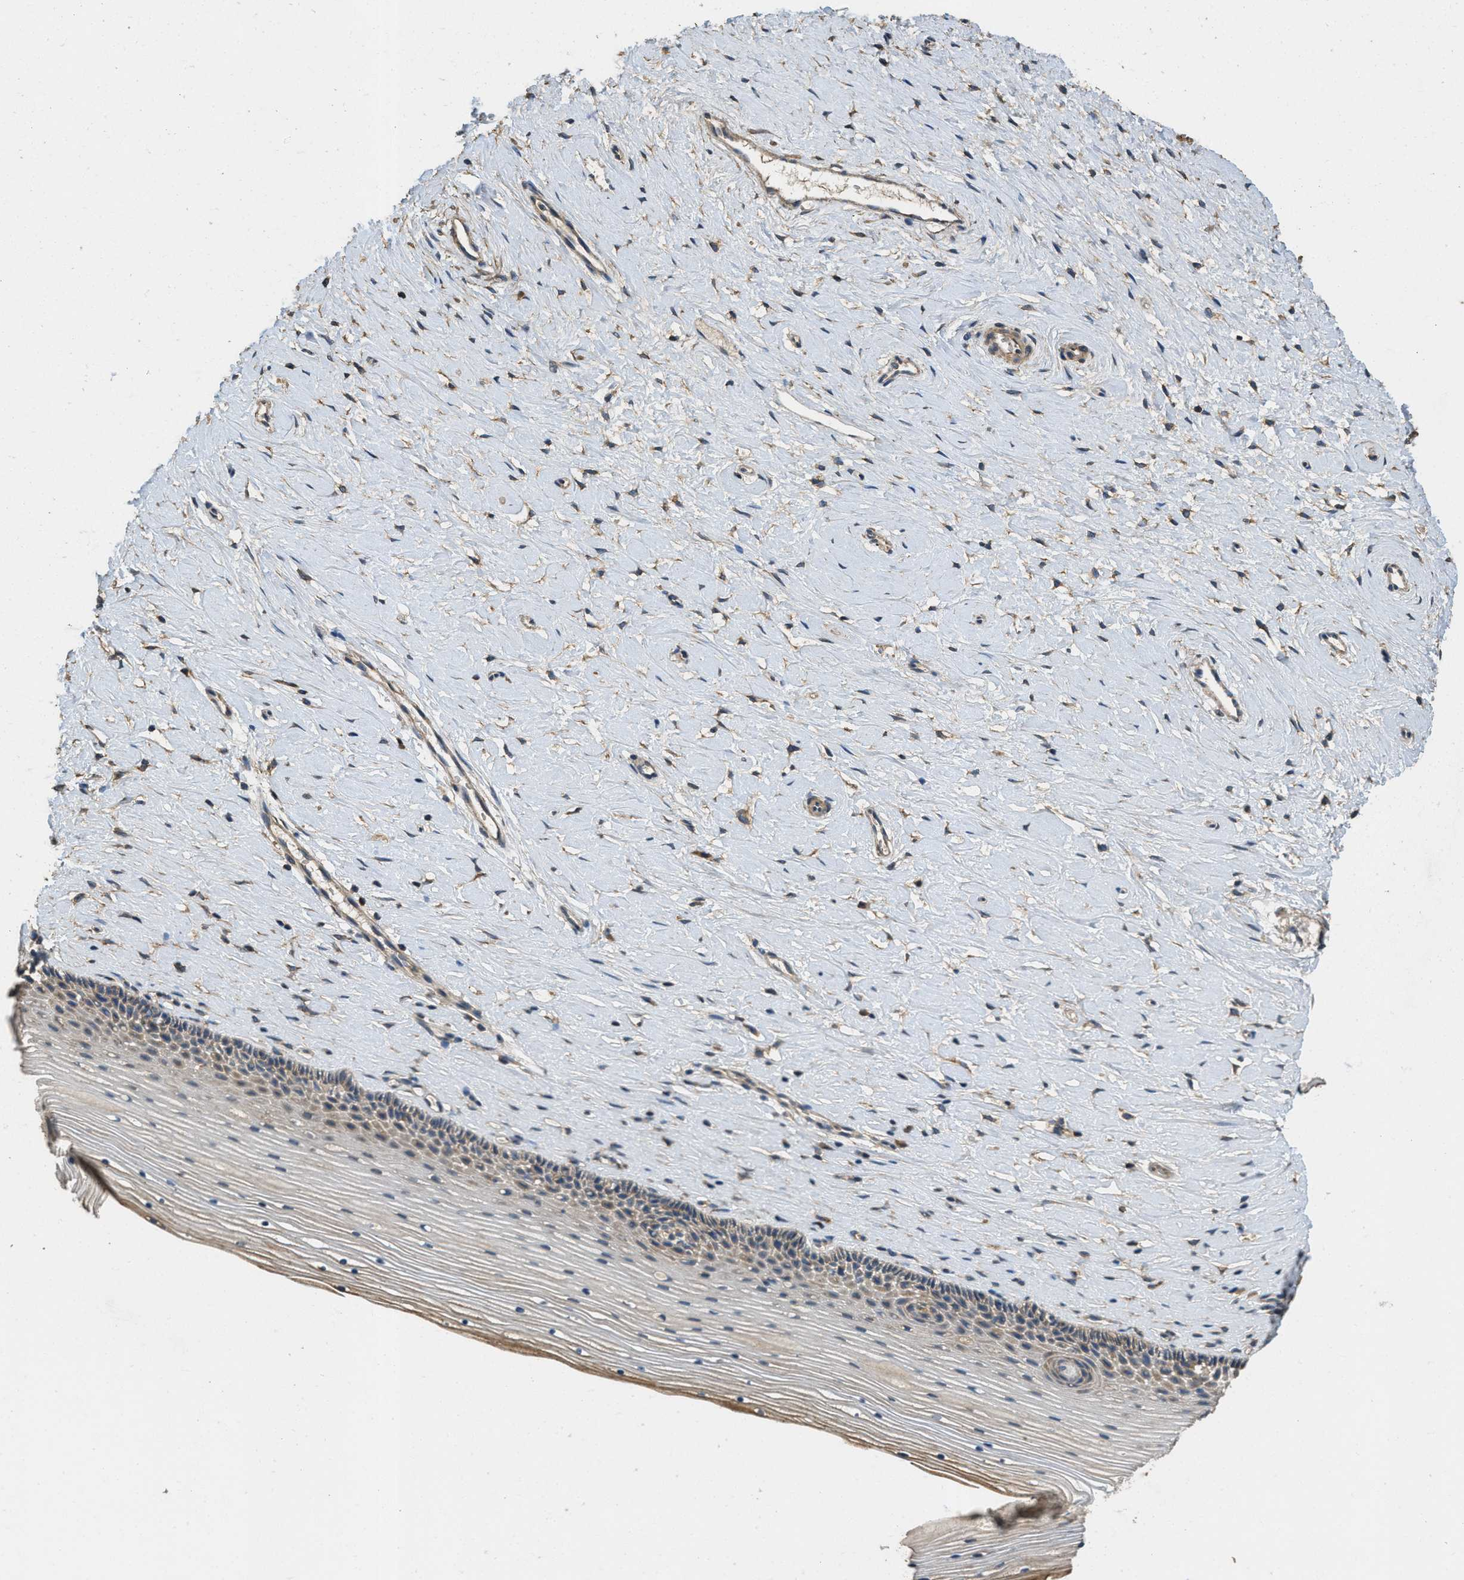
{"staining": {"intensity": "moderate", "quantity": "25%-75%", "location": "cytoplasmic/membranous"}, "tissue": "cervix", "cell_type": "Squamous epithelial cells", "image_type": "normal", "snomed": [{"axis": "morphology", "description": "Normal tissue, NOS"}, {"axis": "topography", "description": "Cervix"}], "caption": "A histopathology image showing moderate cytoplasmic/membranous expression in approximately 25%-75% of squamous epithelial cells in unremarkable cervix, as visualized by brown immunohistochemical staining.", "gene": "THBS2", "patient": {"sex": "female", "age": 39}}